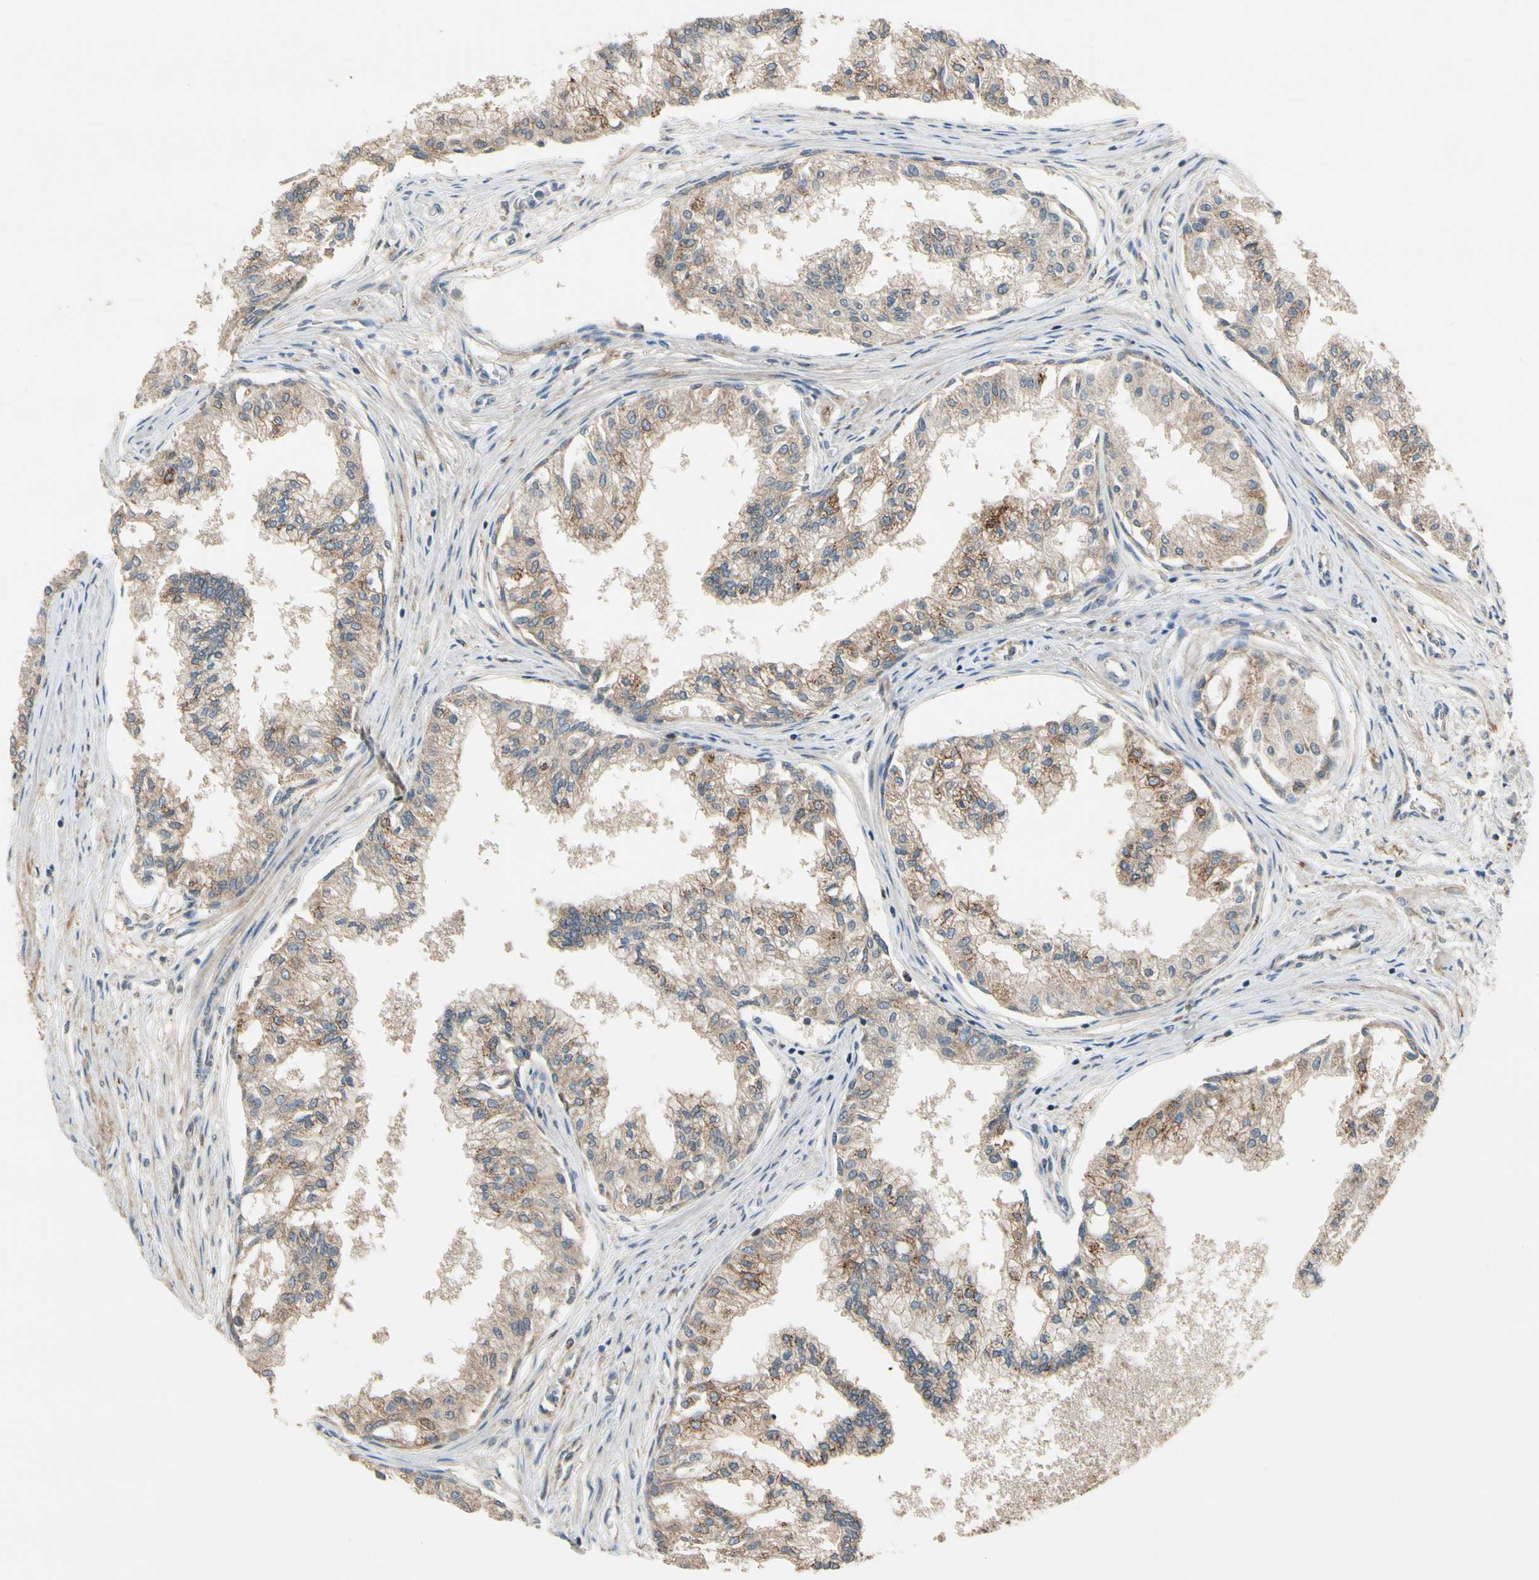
{"staining": {"intensity": "moderate", "quantity": ">75%", "location": "cytoplasmic/membranous"}, "tissue": "prostate", "cell_type": "Glandular cells", "image_type": "normal", "snomed": [{"axis": "morphology", "description": "Normal tissue, NOS"}, {"axis": "topography", "description": "Prostate"}, {"axis": "topography", "description": "Seminal veicle"}], "caption": "Moderate cytoplasmic/membranous protein positivity is identified in about >75% of glandular cells in prostate.", "gene": "CGREF1", "patient": {"sex": "male", "age": 60}}